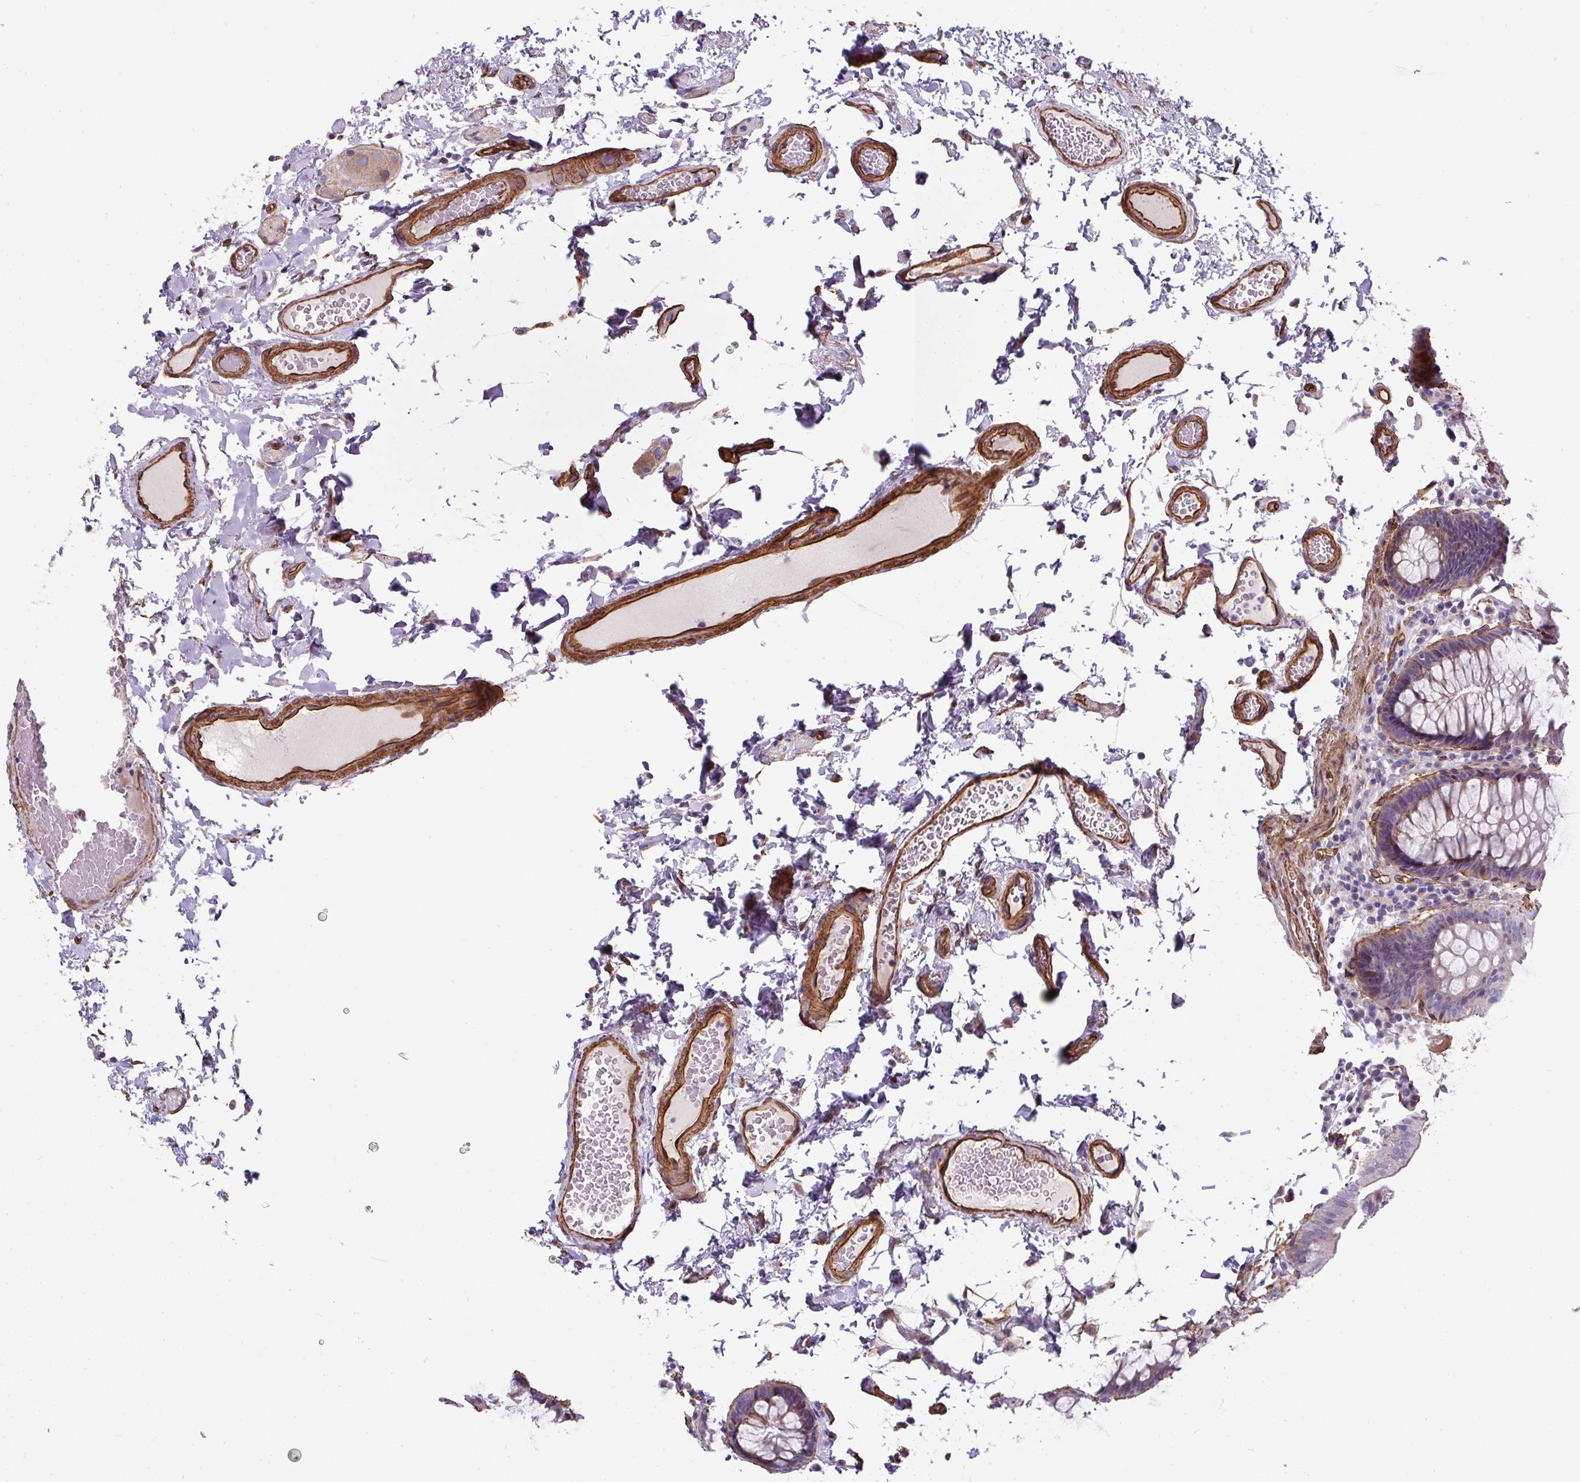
{"staining": {"intensity": "strong", "quantity": ">75%", "location": "cytoplasmic/membranous"}, "tissue": "colon", "cell_type": "Endothelial cells", "image_type": "normal", "snomed": [{"axis": "morphology", "description": "Normal tissue, NOS"}, {"axis": "topography", "description": "Colon"}, {"axis": "topography", "description": "Peripheral nerve tissue"}], "caption": "High-power microscopy captured an immunohistochemistry image of benign colon, revealing strong cytoplasmic/membranous positivity in approximately >75% of endothelial cells.", "gene": "ANKUB1", "patient": {"sex": "male", "age": 84}}